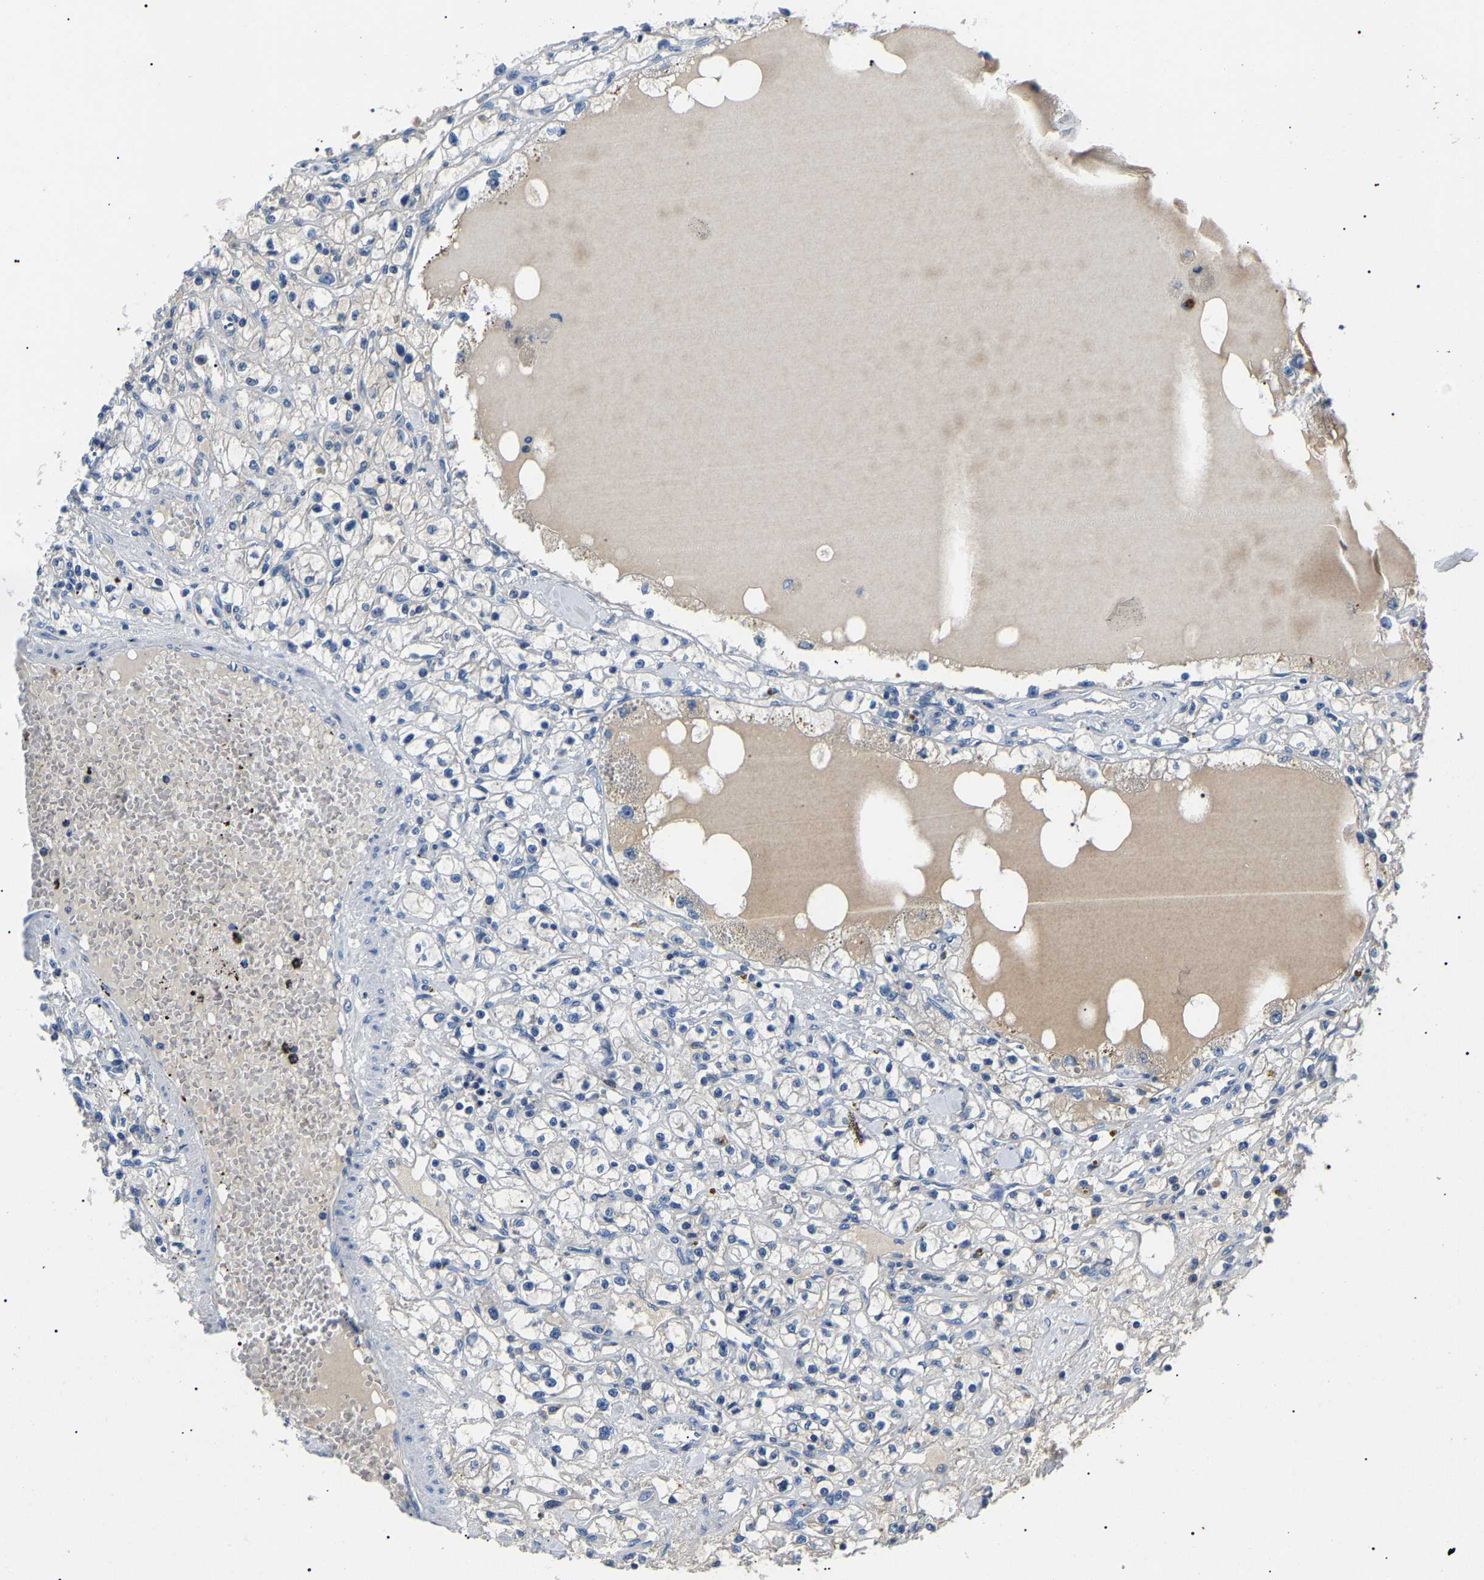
{"staining": {"intensity": "weak", "quantity": "<25%", "location": "cytoplasmic/membranous"}, "tissue": "renal cancer", "cell_type": "Tumor cells", "image_type": "cancer", "snomed": [{"axis": "morphology", "description": "Adenocarcinoma, NOS"}, {"axis": "topography", "description": "Kidney"}], "caption": "There is no significant expression in tumor cells of adenocarcinoma (renal).", "gene": "KLK15", "patient": {"sex": "male", "age": 56}}